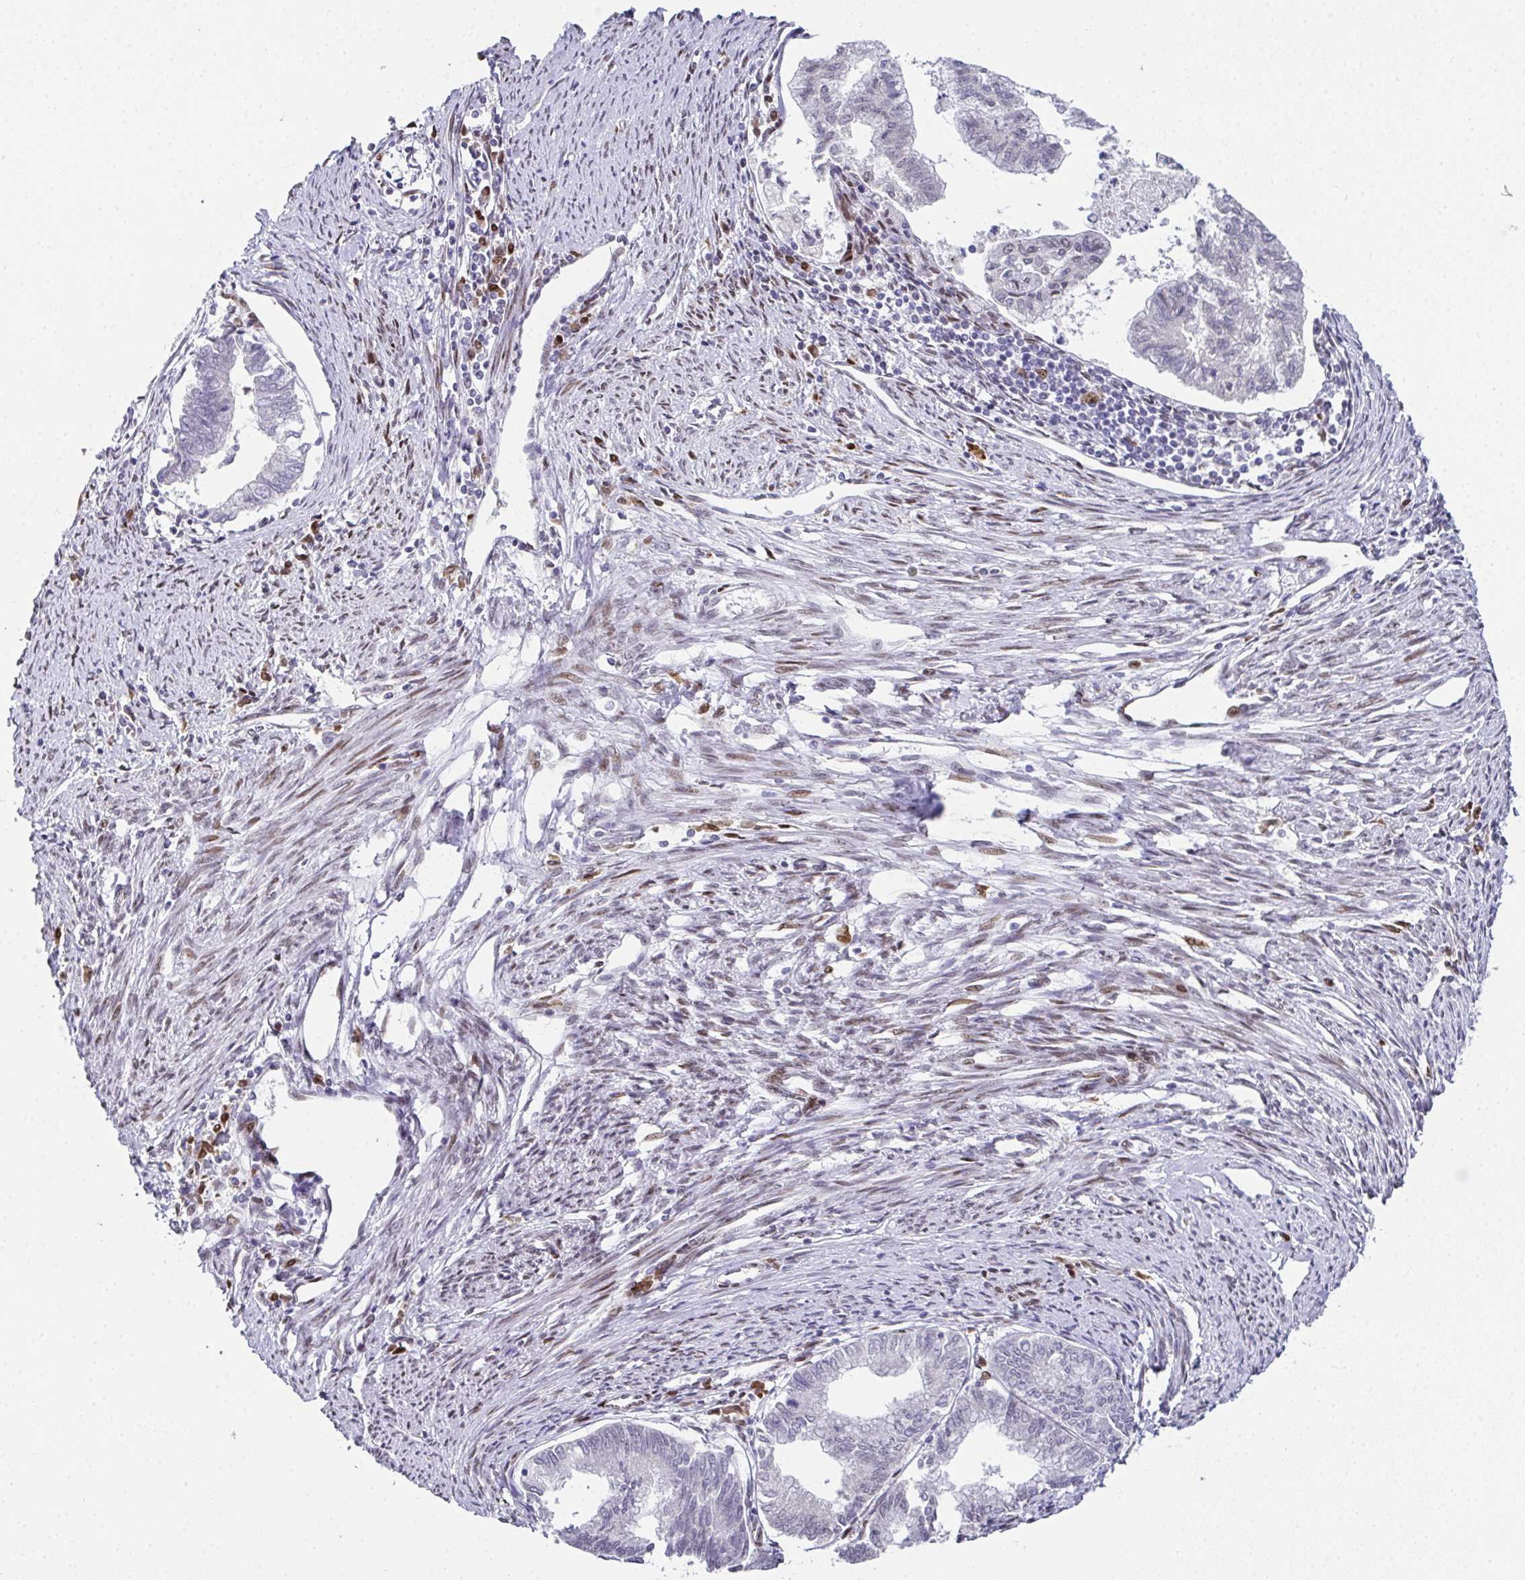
{"staining": {"intensity": "negative", "quantity": "none", "location": "none"}, "tissue": "endometrial cancer", "cell_type": "Tumor cells", "image_type": "cancer", "snomed": [{"axis": "morphology", "description": "Adenocarcinoma, NOS"}, {"axis": "topography", "description": "Endometrium"}], "caption": "Immunohistochemical staining of human endometrial cancer exhibits no significant staining in tumor cells. The staining is performed using DAB brown chromogen with nuclei counter-stained in using hematoxylin.", "gene": "RB1", "patient": {"sex": "female", "age": 79}}